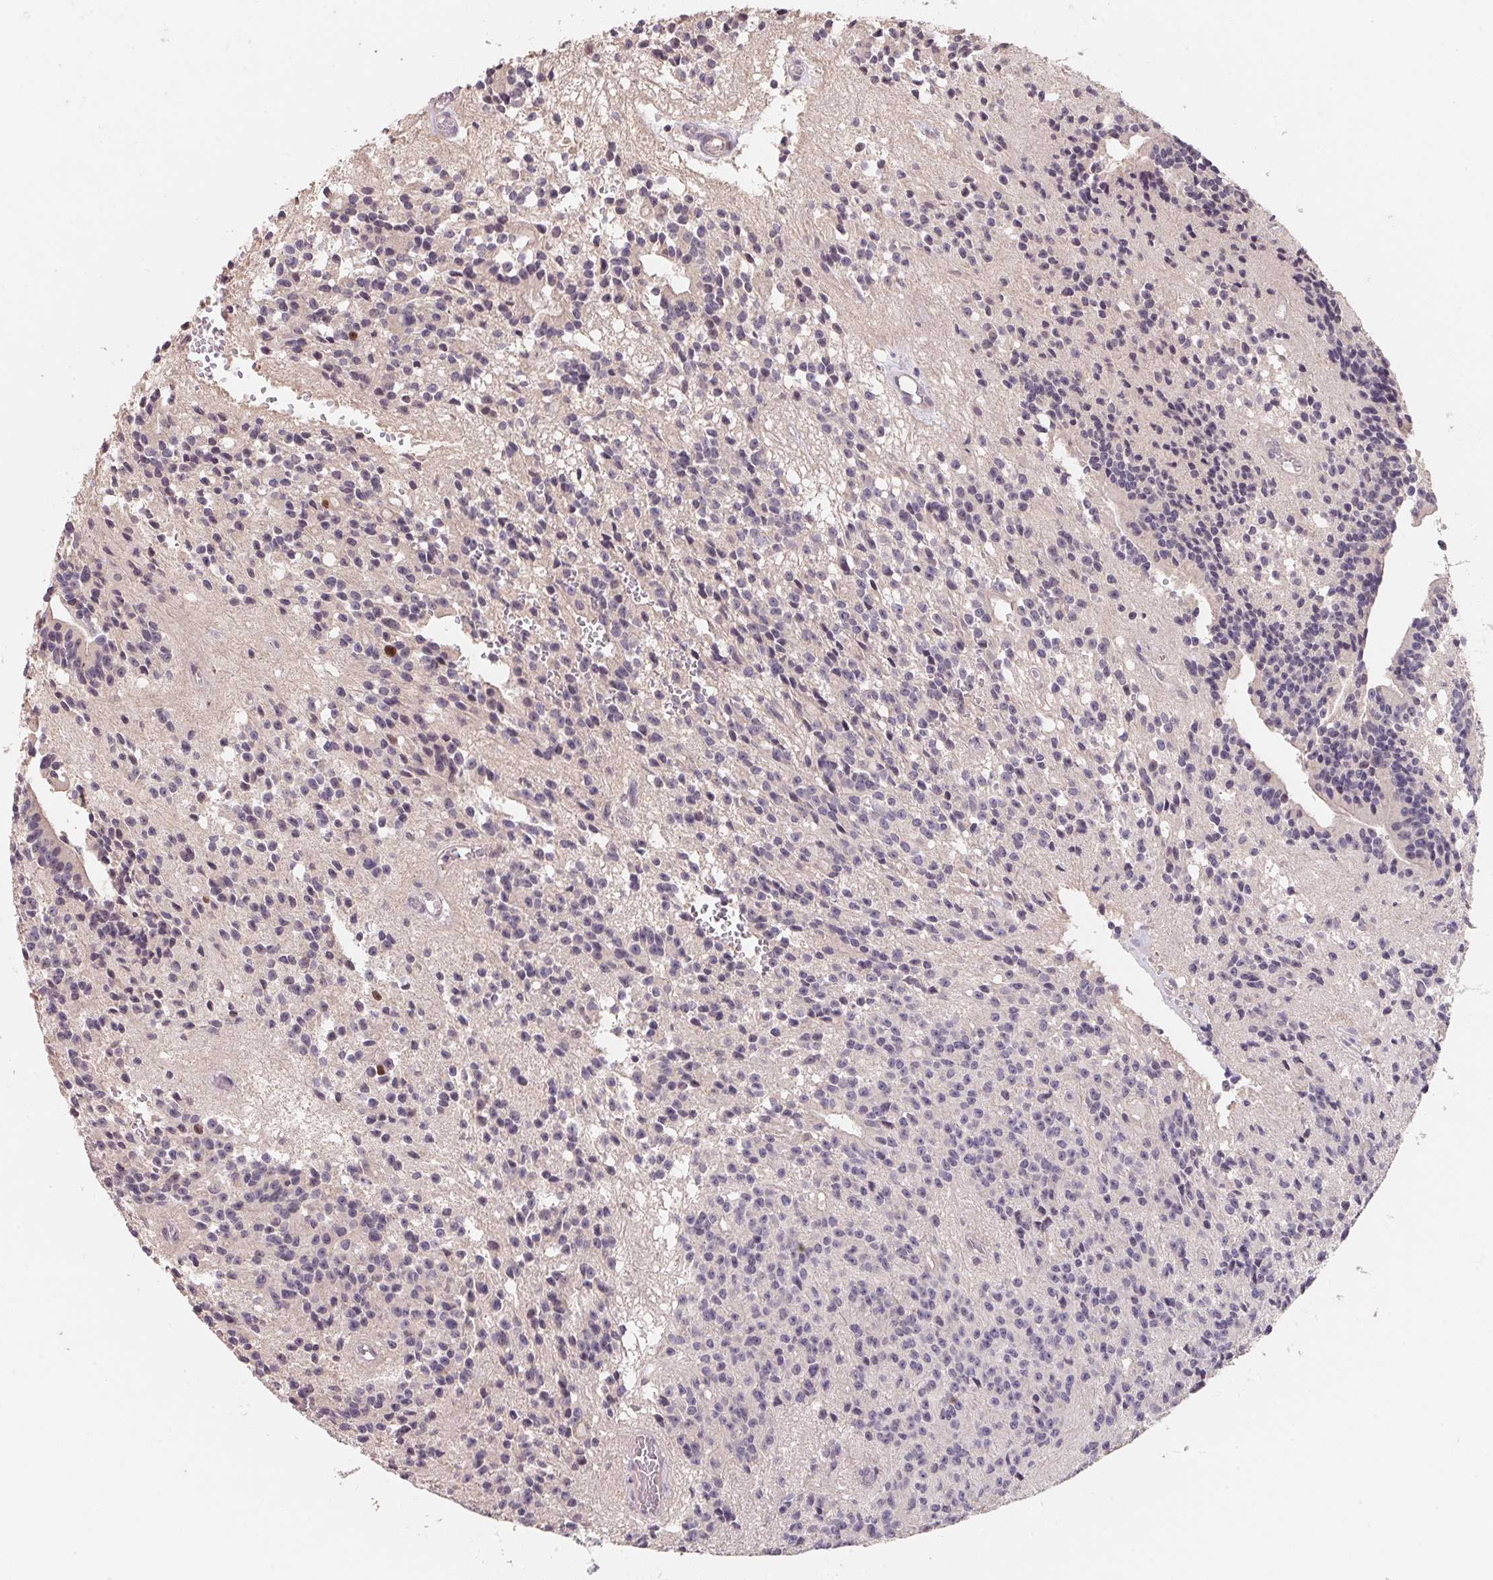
{"staining": {"intensity": "negative", "quantity": "none", "location": "none"}, "tissue": "glioma", "cell_type": "Tumor cells", "image_type": "cancer", "snomed": [{"axis": "morphology", "description": "Glioma, malignant, Low grade"}, {"axis": "topography", "description": "Brain"}], "caption": "An IHC photomicrograph of glioma is shown. There is no staining in tumor cells of glioma.", "gene": "KIFC1", "patient": {"sex": "male", "age": 31}}